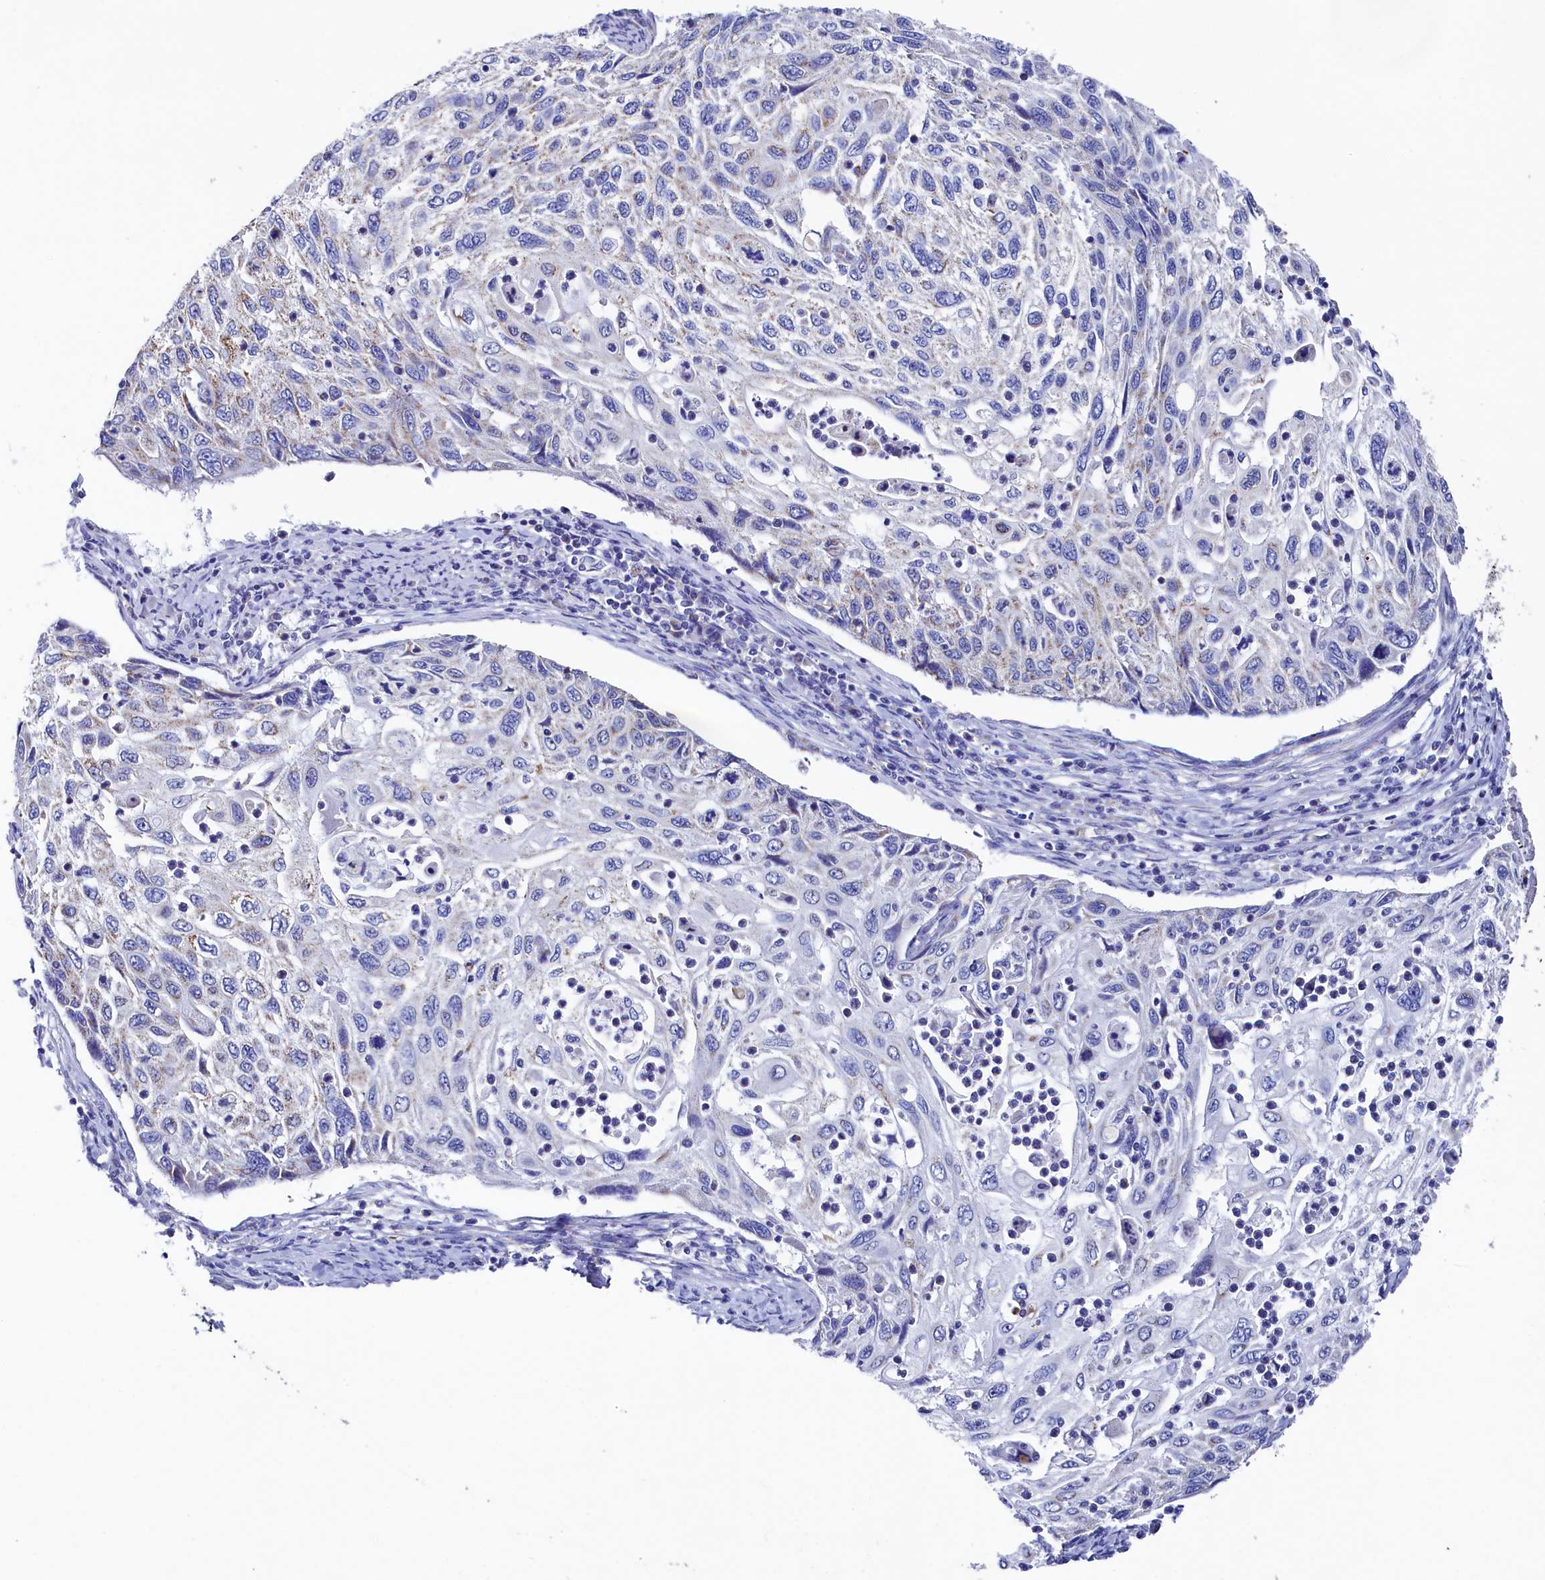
{"staining": {"intensity": "weak", "quantity": "<25%", "location": "cytoplasmic/membranous"}, "tissue": "cervical cancer", "cell_type": "Tumor cells", "image_type": "cancer", "snomed": [{"axis": "morphology", "description": "Squamous cell carcinoma, NOS"}, {"axis": "topography", "description": "Cervix"}], "caption": "Human cervical cancer (squamous cell carcinoma) stained for a protein using immunohistochemistry shows no staining in tumor cells.", "gene": "MMAB", "patient": {"sex": "female", "age": 70}}